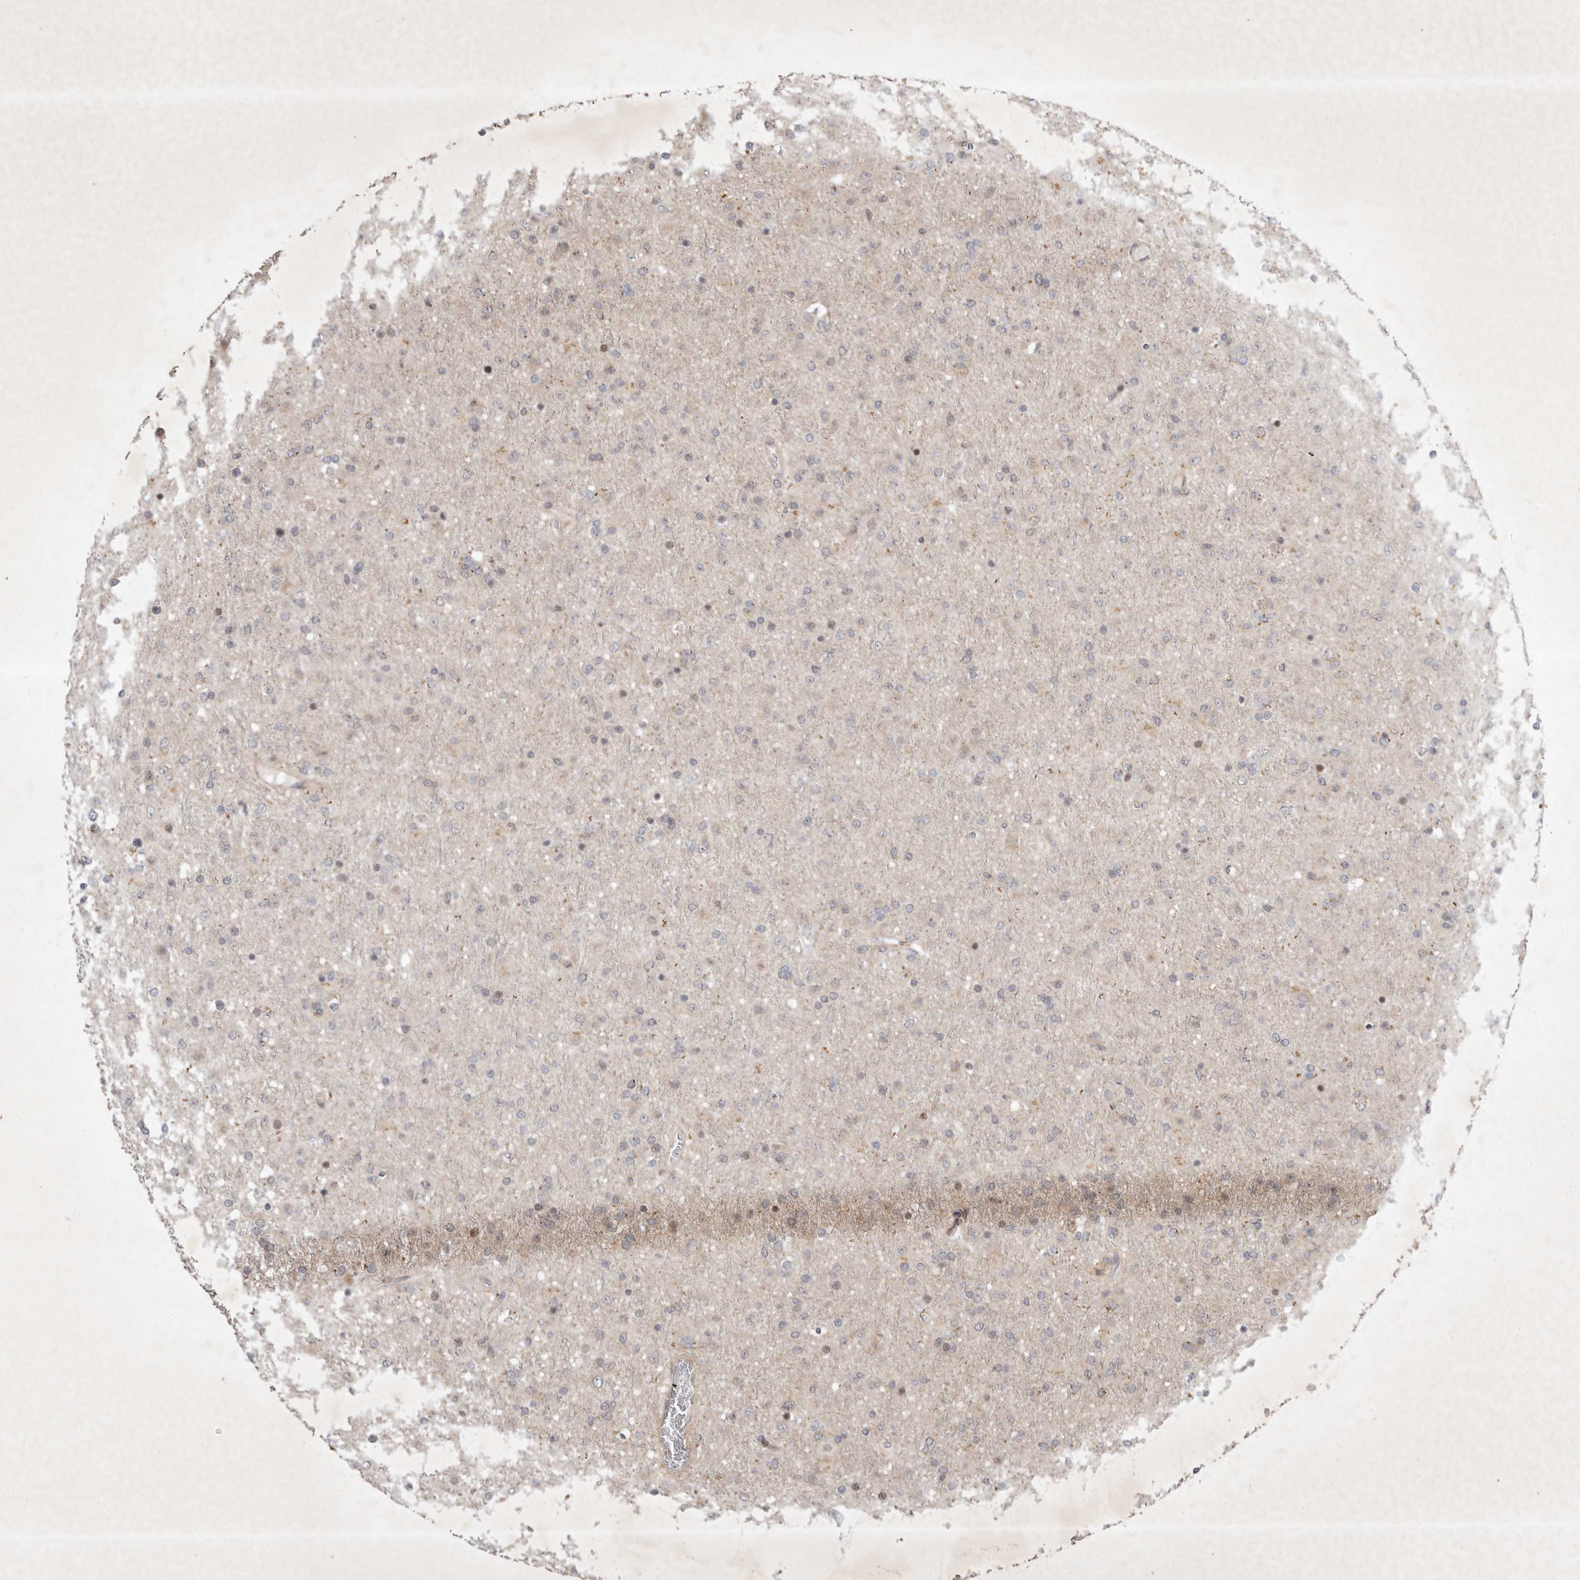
{"staining": {"intensity": "negative", "quantity": "none", "location": "none"}, "tissue": "glioma", "cell_type": "Tumor cells", "image_type": "cancer", "snomed": [{"axis": "morphology", "description": "Glioma, malignant, Low grade"}, {"axis": "topography", "description": "Brain"}], "caption": "Immunohistochemistry (IHC) micrograph of malignant glioma (low-grade) stained for a protein (brown), which displays no staining in tumor cells.", "gene": "EIF2AK1", "patient": {"sex": "male", "age": 65}}